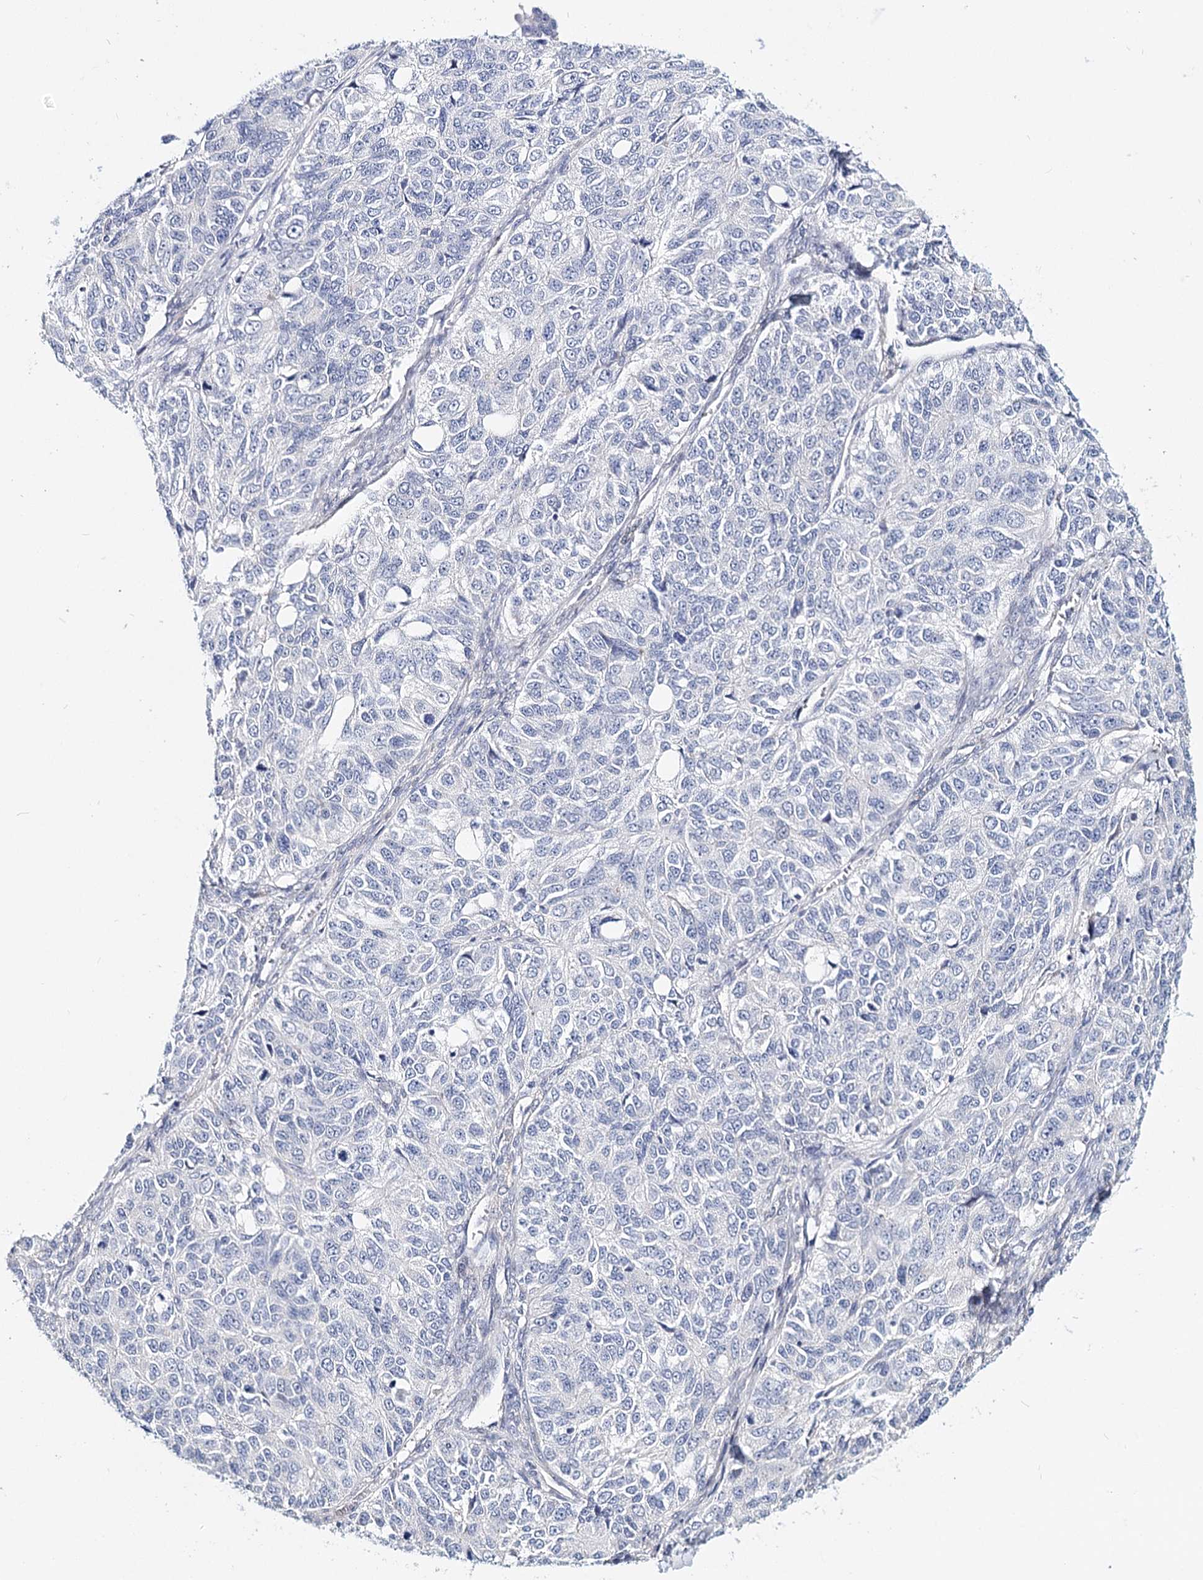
{"staining": {"intensity": "negative", "quantity": "none", "location": "none"}, "tissue": "ovarian cancer", "cell_type": "Tumor cells", "image_type": "cancer", "snomed": [{"axis": "morphology", "description": "Carcinoma, endometroid"}, {"axis": "topography", "description": "Ovary"}], "caption": "Tumor cells are negative for protein expression in human ovarian cancer (endometroid carcinoma).", "gene": "TEX12", "patient": {"sex": "female", "age": 51}}